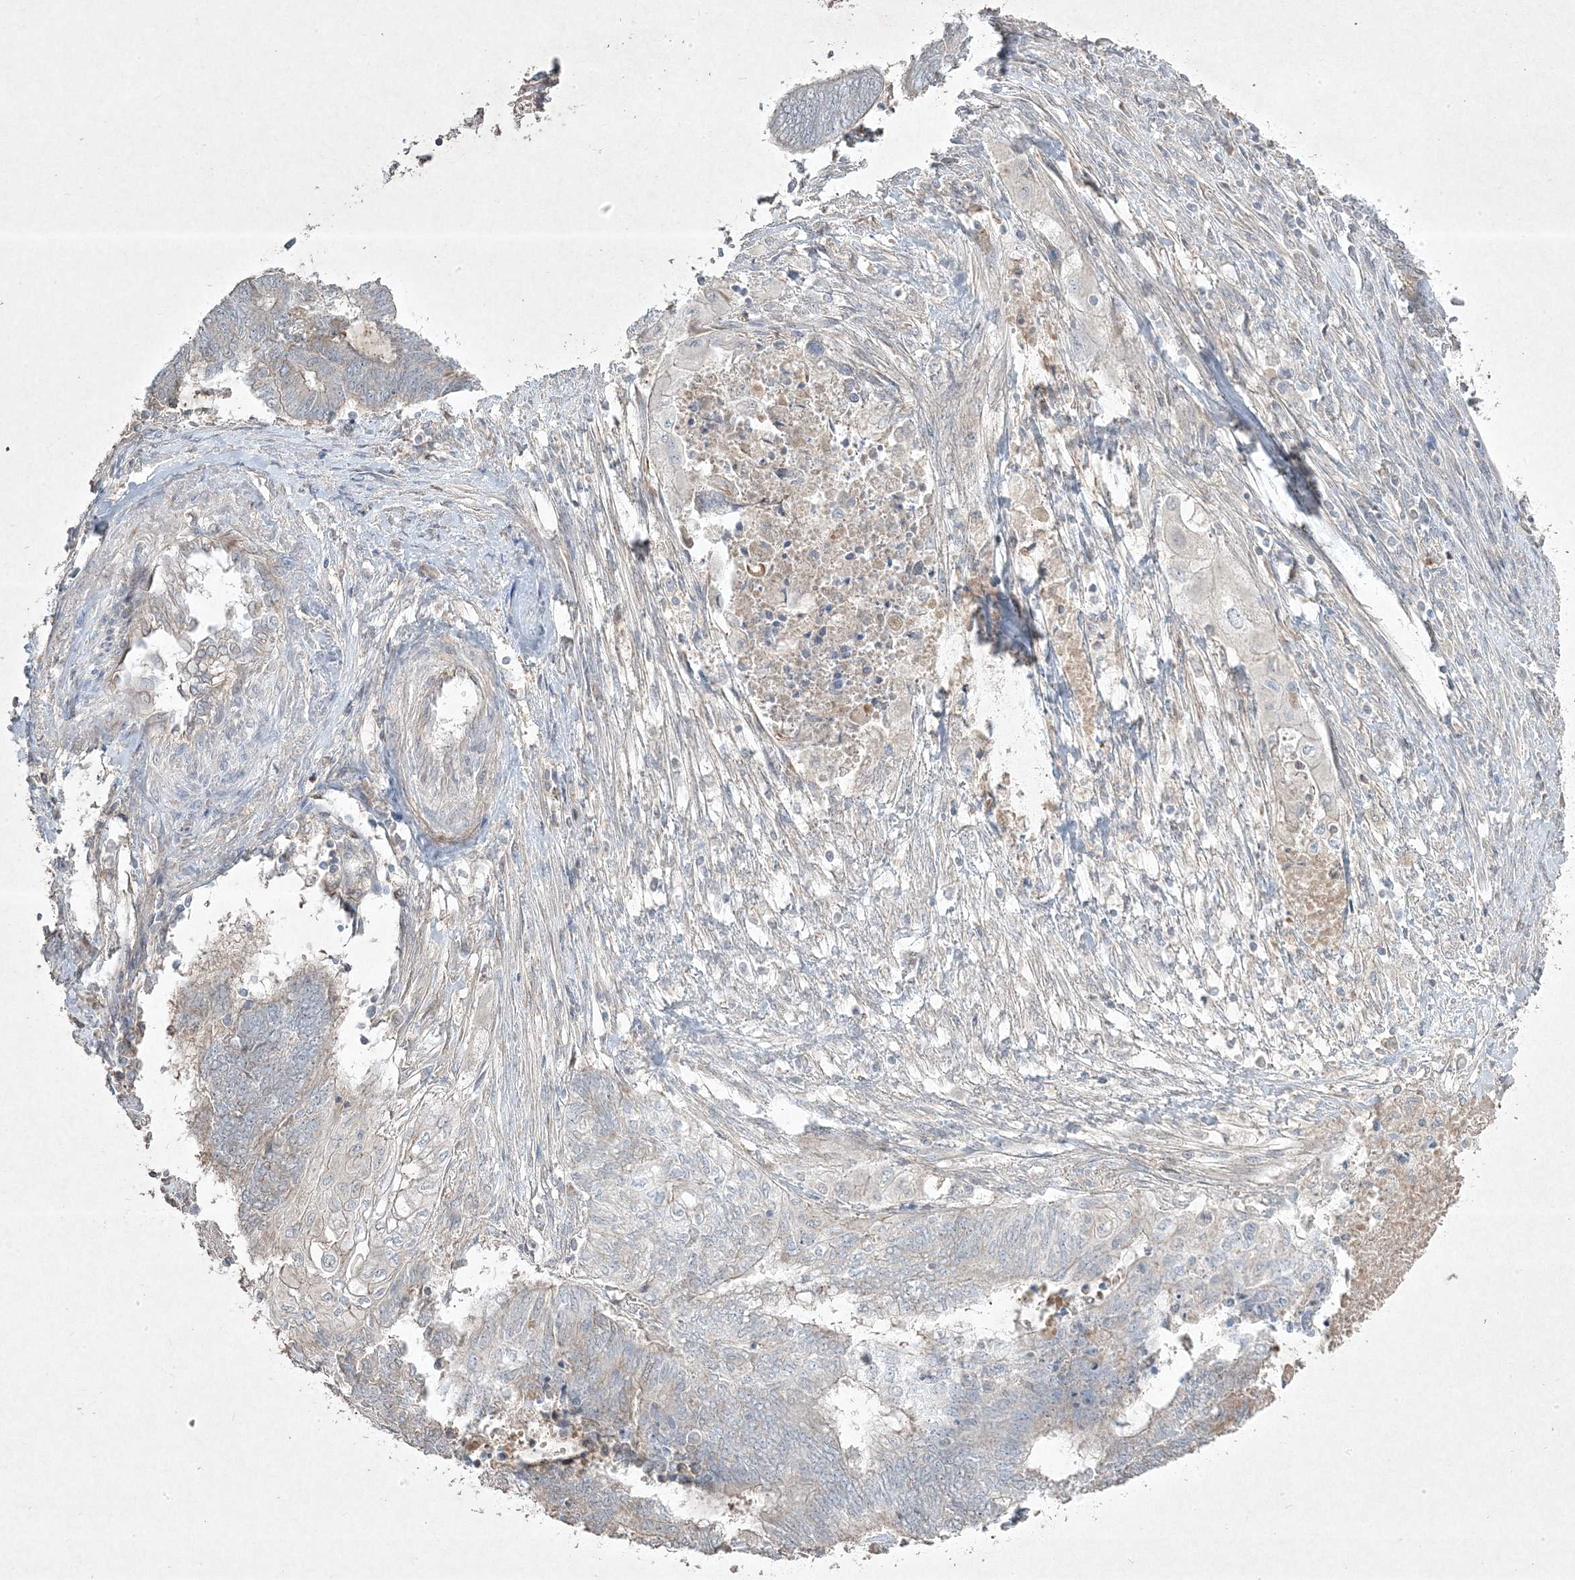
{"staining": {"intensity": "negative", "quantity": "none", "location": "none"}, "tissue": "endometrial cancer", "cell_type": "Tumor cells", "image_type": "cancer", "snomed": [{"axis": "morphology", "description": "Adenocarcinoma, NOS"}, {"axis": "topography", "description": "Uterus"}, {"axis": "topography", "description": "Endometrium"}], "caption": "Tumor cells are negative for brown protein staining in endometrial cancer.", "gene": "RGL4", "patient": {"sex": "female", "age": 70}}